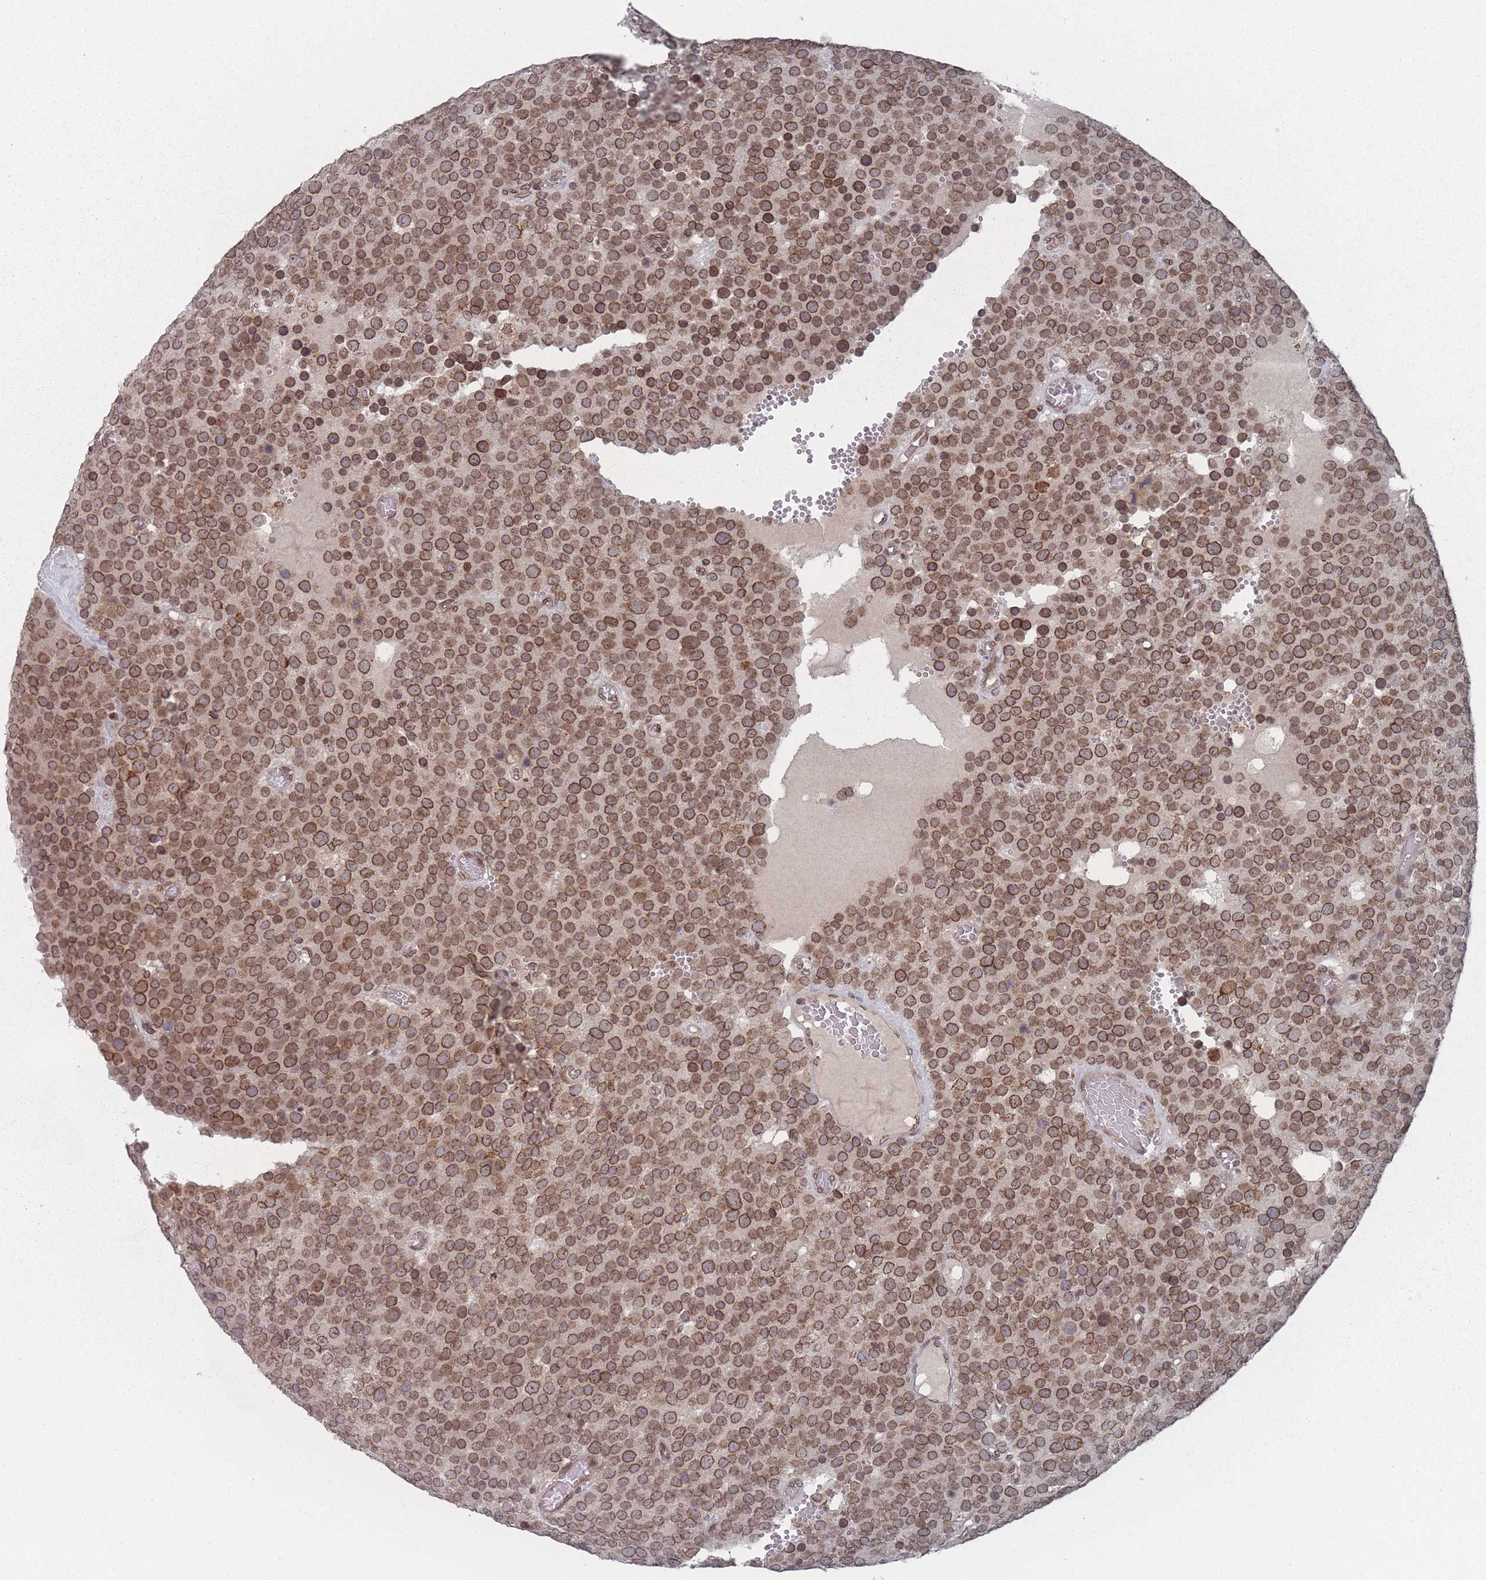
{"staining": {"intensity": "moderate", "quantity": ">75%", "location": "cytoplasmic/membranous,nuclear"}, "tissue": "testis cancer", "cell_type": "Tumor cells", "image_type": "cancer", "snomed": [{"axis": "morphology", "description": "Normal tissue, NOS"}, {"axis": "morphology", "description": "Seminoma, NOS"}, {"axis": "topography", "description": "Testis"}], "caption": "A medium amount of moderate cytoplasmic/membranous and nuclear positivity is appreciated in approximately >75% of tumor cells in testis seminoma tissue.", "gene": "TBC1D25", "patient": {"sex": "male", "age": 71}}